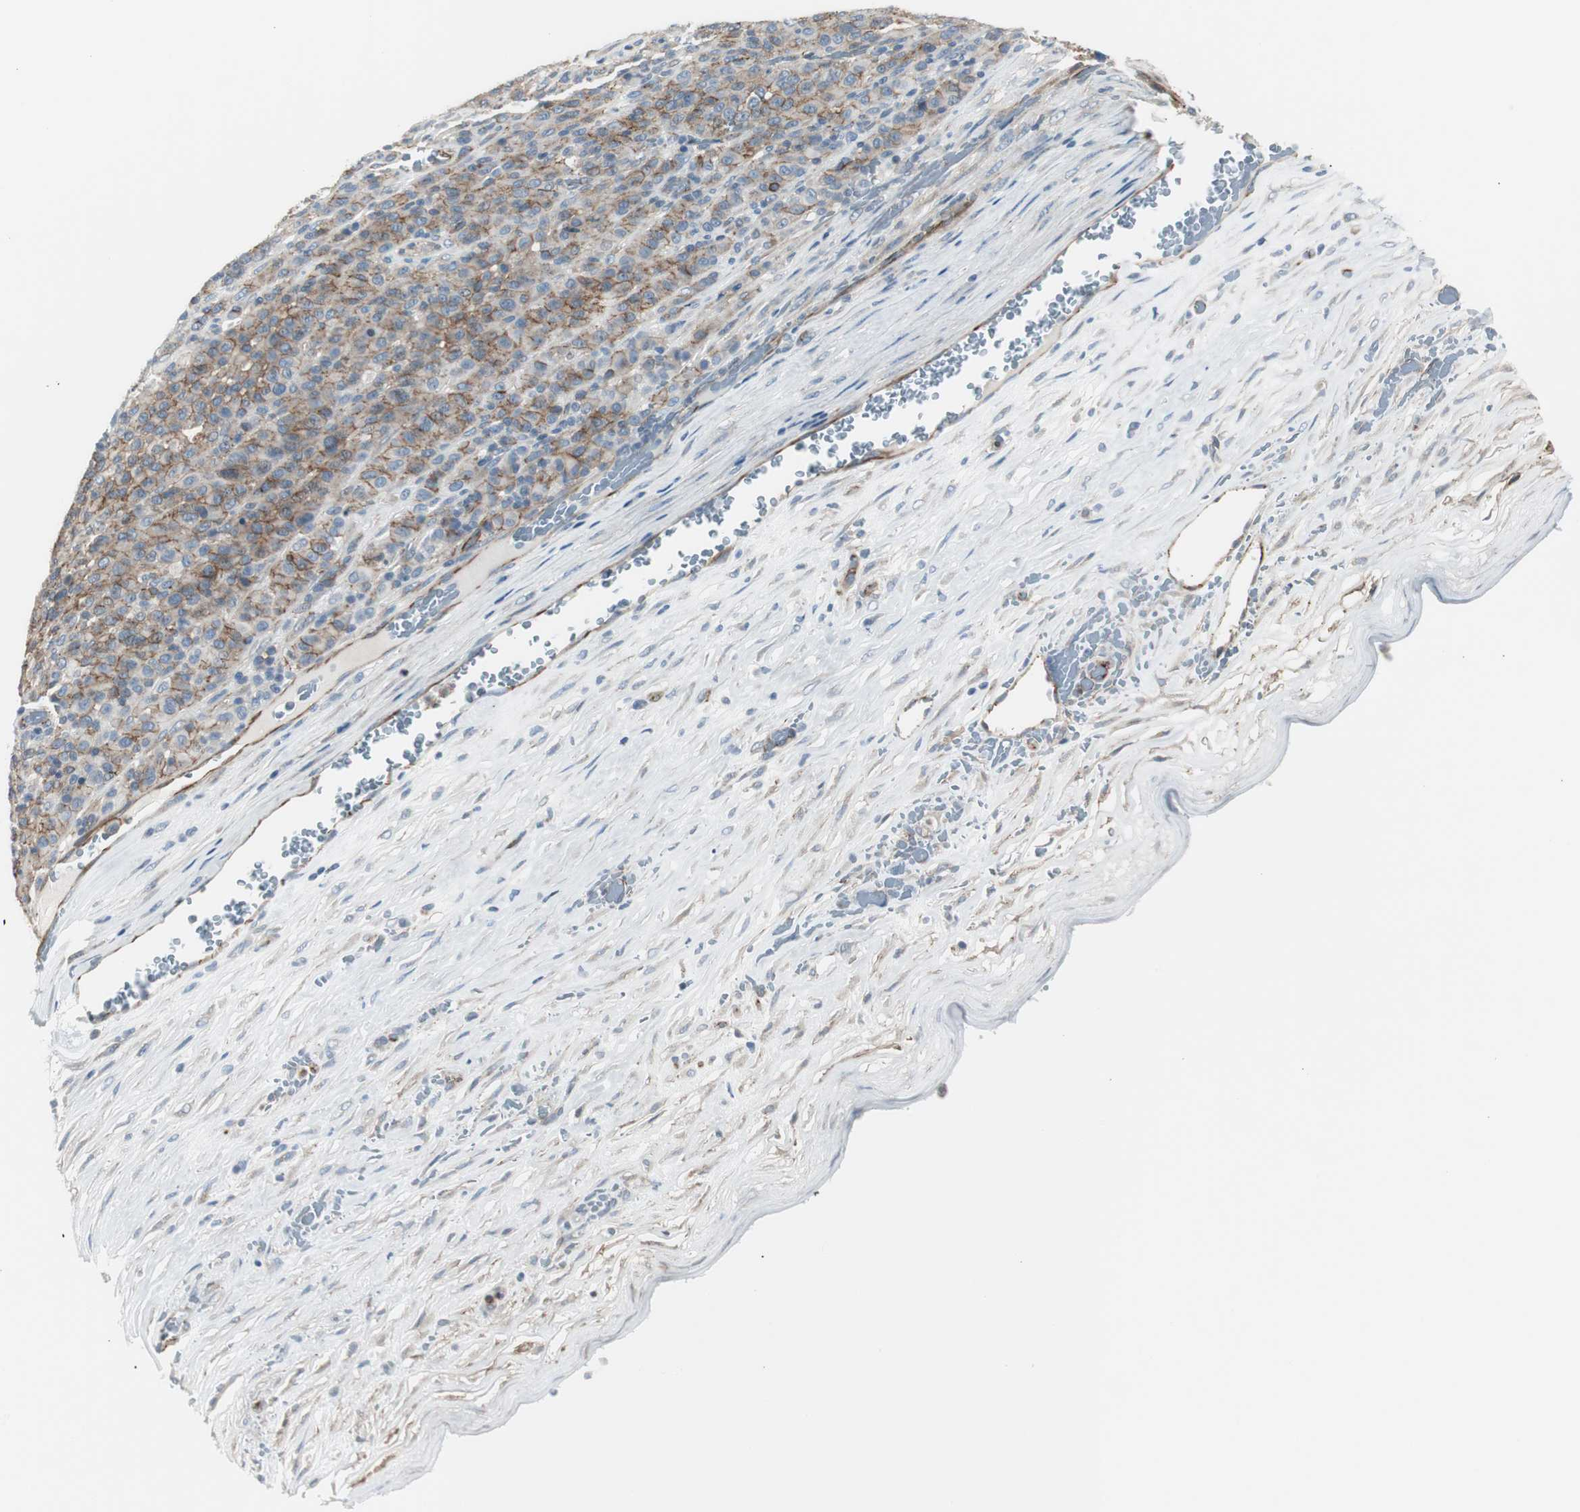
{"staining": {"intensity": "moderate", "quantity": ">75%", "location": "cytoplasmic/membranous"}, "tissue": "melanoma", "cell_type": "Tumor cells", "image_type": "cancer", "snomed": [{"axis": "morphology", "description": "Malignant melanoma, Metastatic site"}, {"axis": "topography", "description": "Pancreas"}], "caption": "This image displays IHC staining of human melanoma, with medium moderate cytoplasmic/membranous staining in about >75% of tumor cells.", "gene": "STXBP4", "patient": {"sex": "female", "age": 30}}